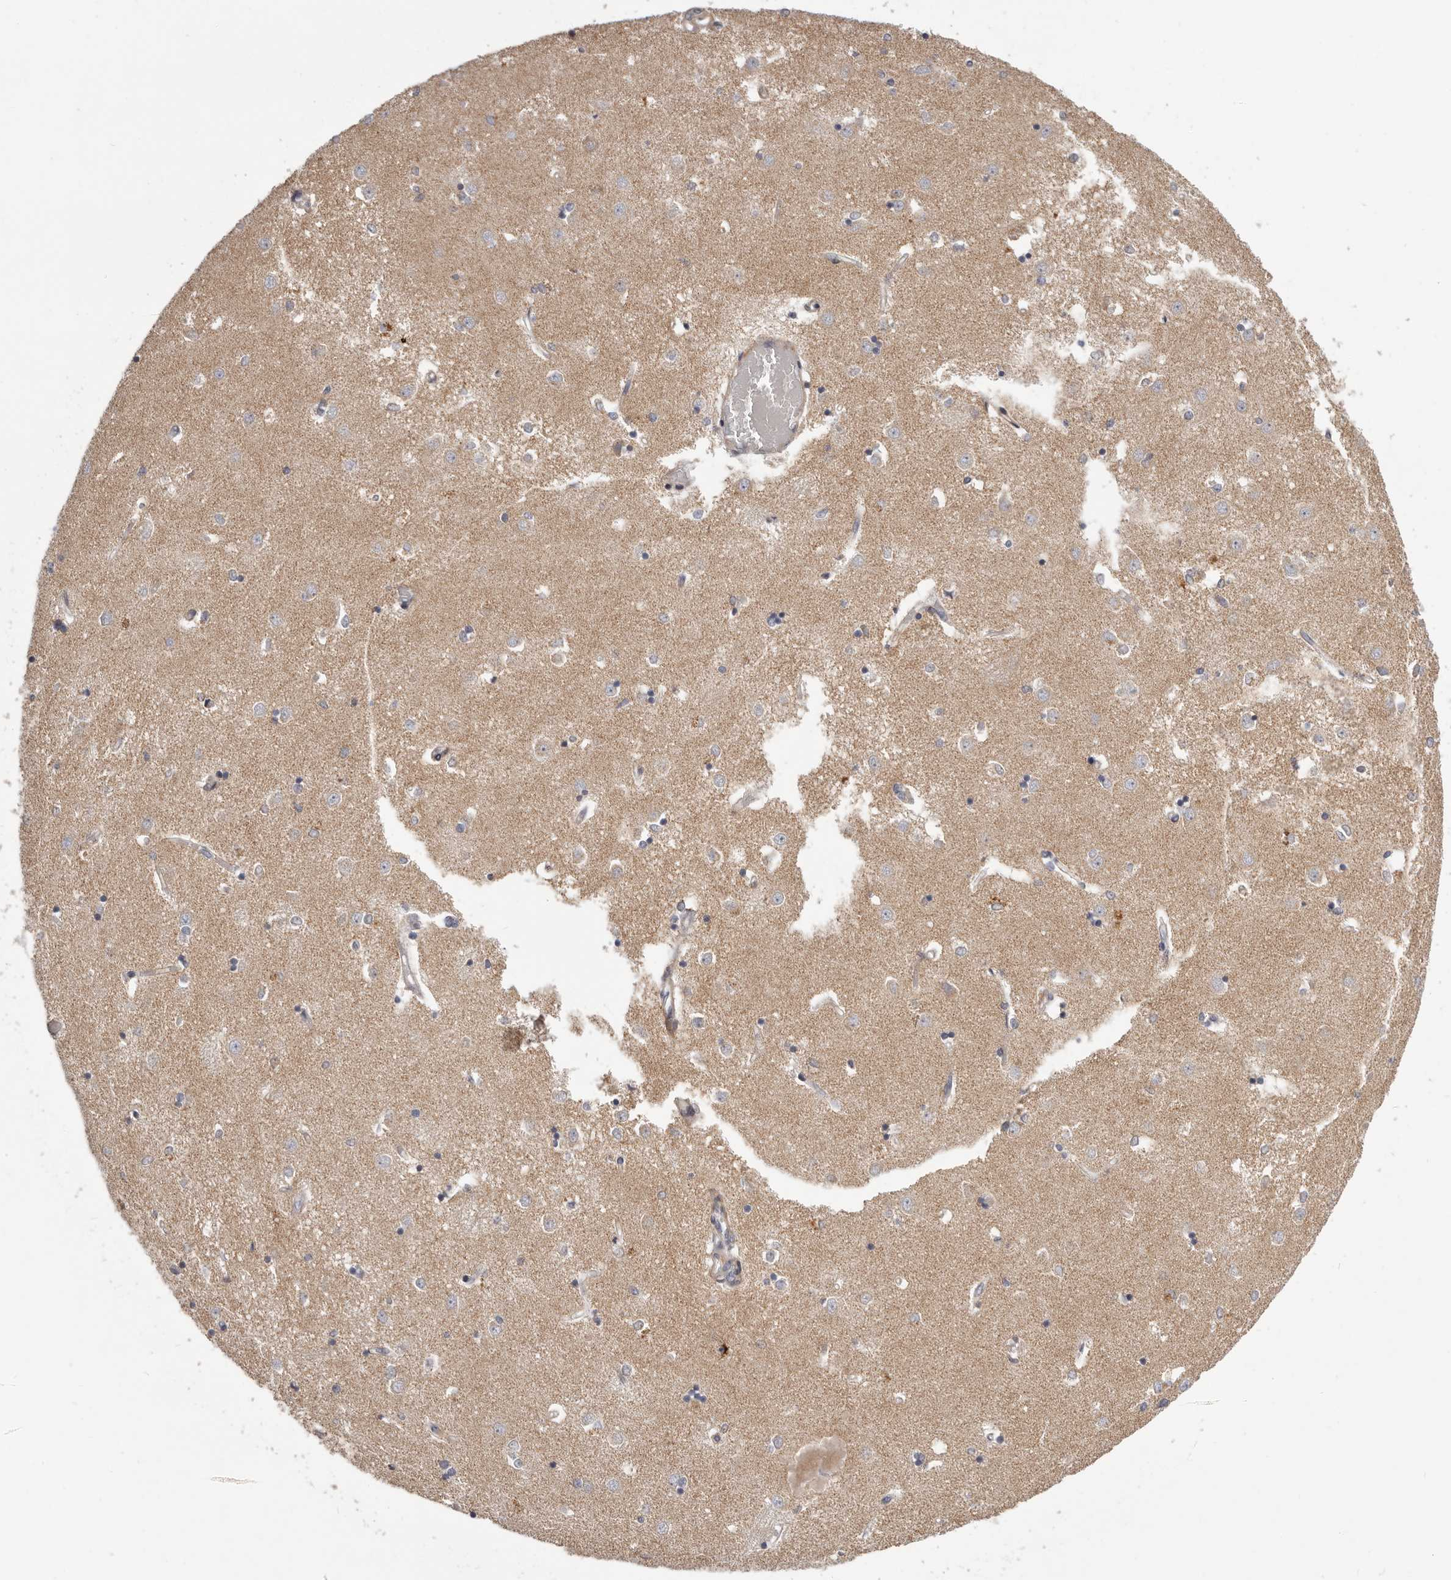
{"staining": {"intensity": "negative", "quantity": "none", "location": "none"}, "tissue": "caudate", "cell_type": "Glial cells", "image_type": "normal", "snomed": [{"axis": "morphology", "description": "Normal tissue, NOS"}, {"axis": "topography", "description": "Lateral ventricle wall"}], "caption": "Immunohistochemical staining of benign caudate reveals no significant expression in glial cells. (Brightfield microscopy of DAB immunohistochemistry at high magnification).", "gene": "MRPS10", "patient": {"sex": "male", "age": 45}}